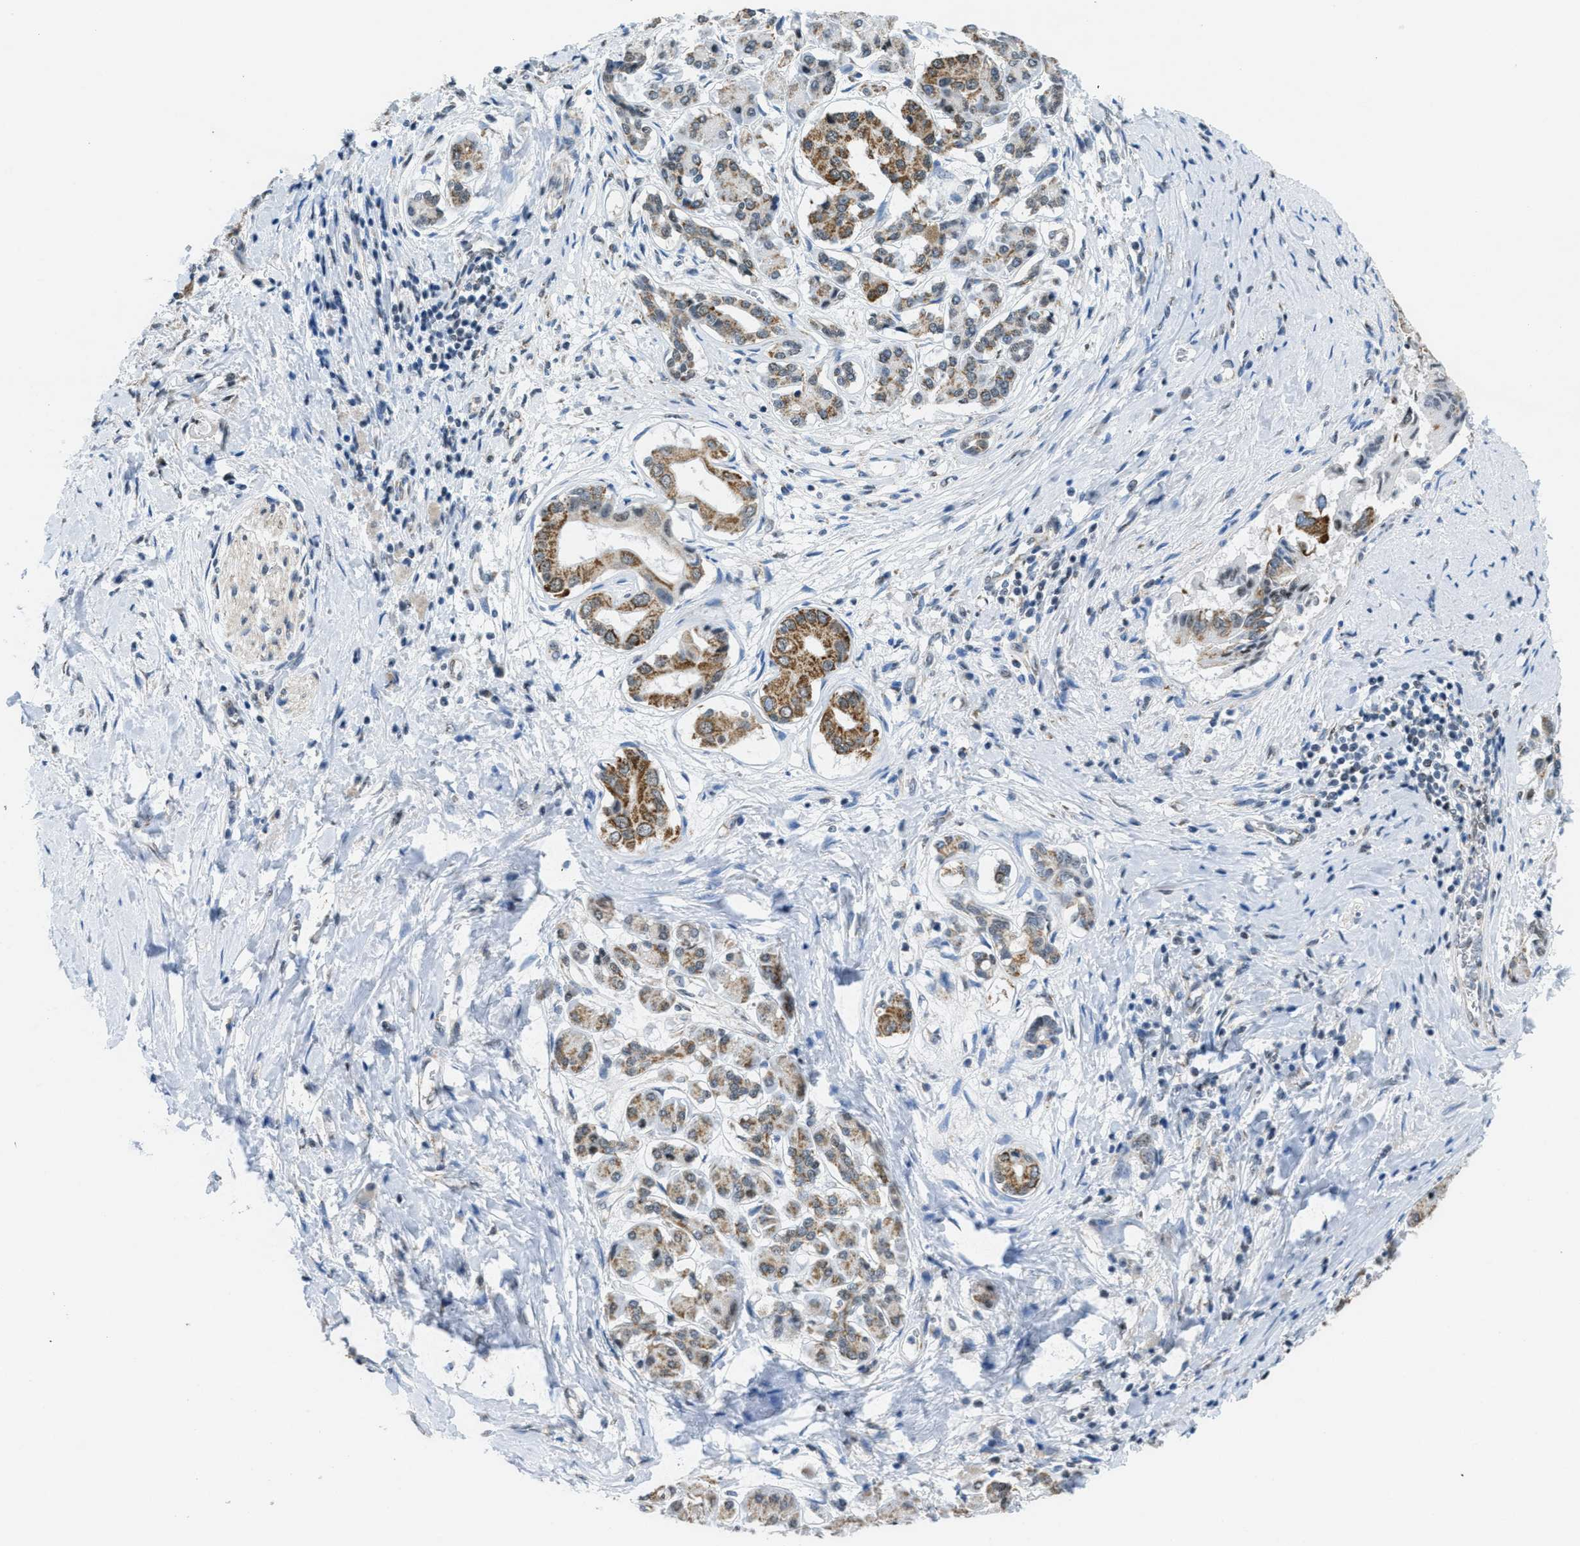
{"staining": {"intensity": "moderate", "quantity": ">75%", "location": "cytoplasmic/membranous"}, "tissue": "pancreatic cancer", "cell_type": "Tumor cells", "image_type": "cancer", "snomed": [{"axis": "morphology", "description": "Adenocarcinoma, NOS"}, {"axis": "topography", "description": "Pancreas"}], "caption": "A micrograph showing moderate cytoplasmic/membranous positivity in approximately >75% of tumor cells in adenocarcinoma (pancreatic), as visualized by brown immunohistochemical staining.", "gene": "TOMM70", "patient": {"sex": "male", "age": 55}}